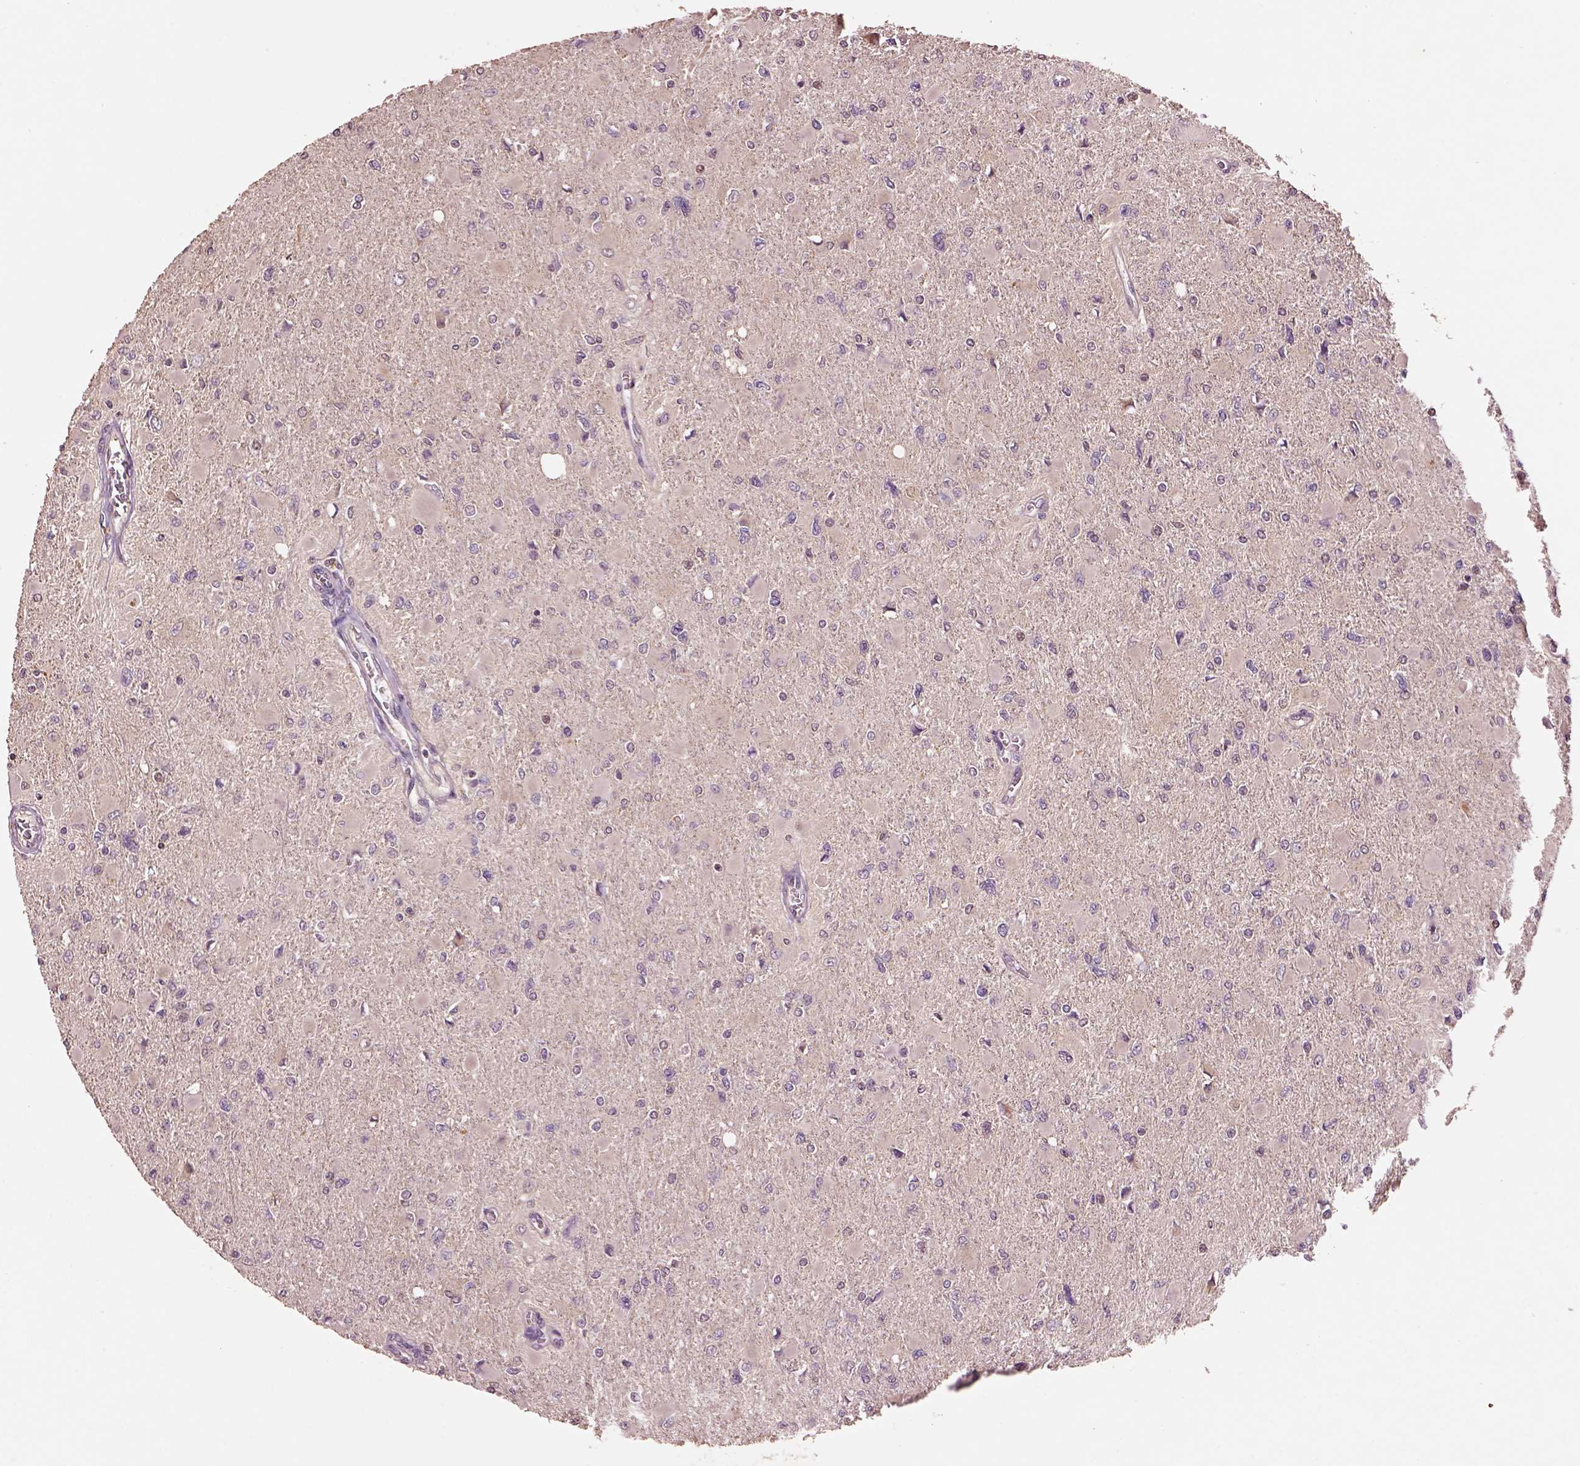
{"staining": {"intensity": "negative", "quantity": "none", "location": "none"}, "tissue": "glioma", "cell_type": "Tumor cells", "image_type": "cancer", "snomed": [{"axis": "morphology", "description": "Glioma, malignant, High grade"}, {"axis": "topography", "description": "Cerebral cortex"}], "caption": "Immunohistochemical staining of human glioma reveals no significant staining in tumor cells. (Stains: DAB immunohistochemistry with hematoxylin counter stain, Microscopy: brightfield microscopy at high magnification).", "gene": "MTHFS", "patient": {"sex": "female", "age": 36}}